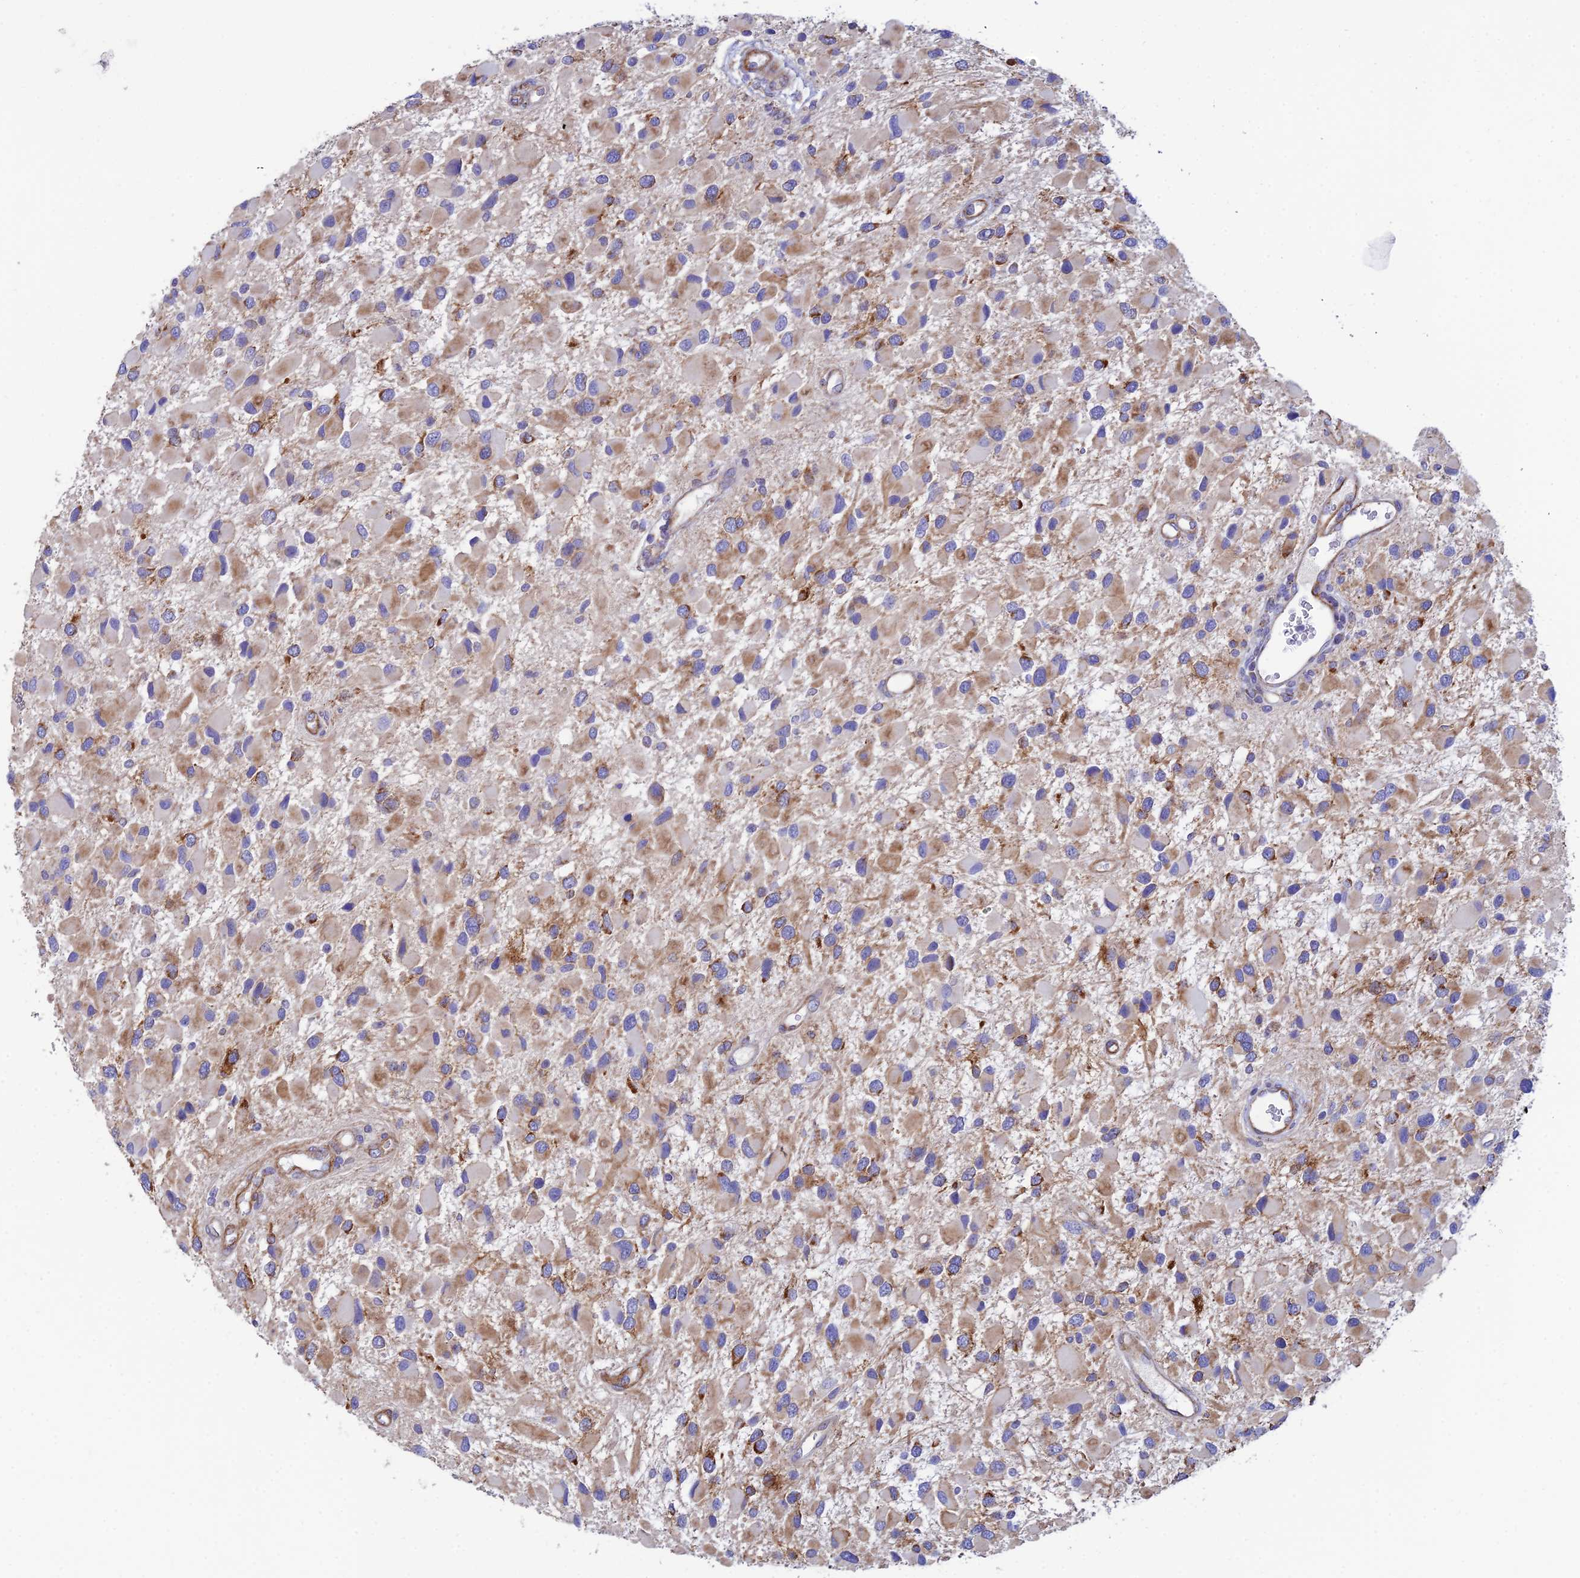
{"staining": {"intensity": "moderate", "quantity": ">75%", "location": "cytoplasmic/membranous"}, "tissue": "glioma", "cell_type": "Tumor cells", "image_type": "cancer", "snomed": [{"axis": "morphology", "description": "Glioma, malignant, High grade"}, {"axis": "topography", "description": "Brain"}], "caption": "Immunohistochemical staining of human glioma demonstrates medium levels of moderate cytoplasmic/membranous expression in about >75% of tumor cells. (IHC, brightfield microscopy, high magnification).", "gene": "CSPG4", "patient": {"sex": "male", "age": 53}}